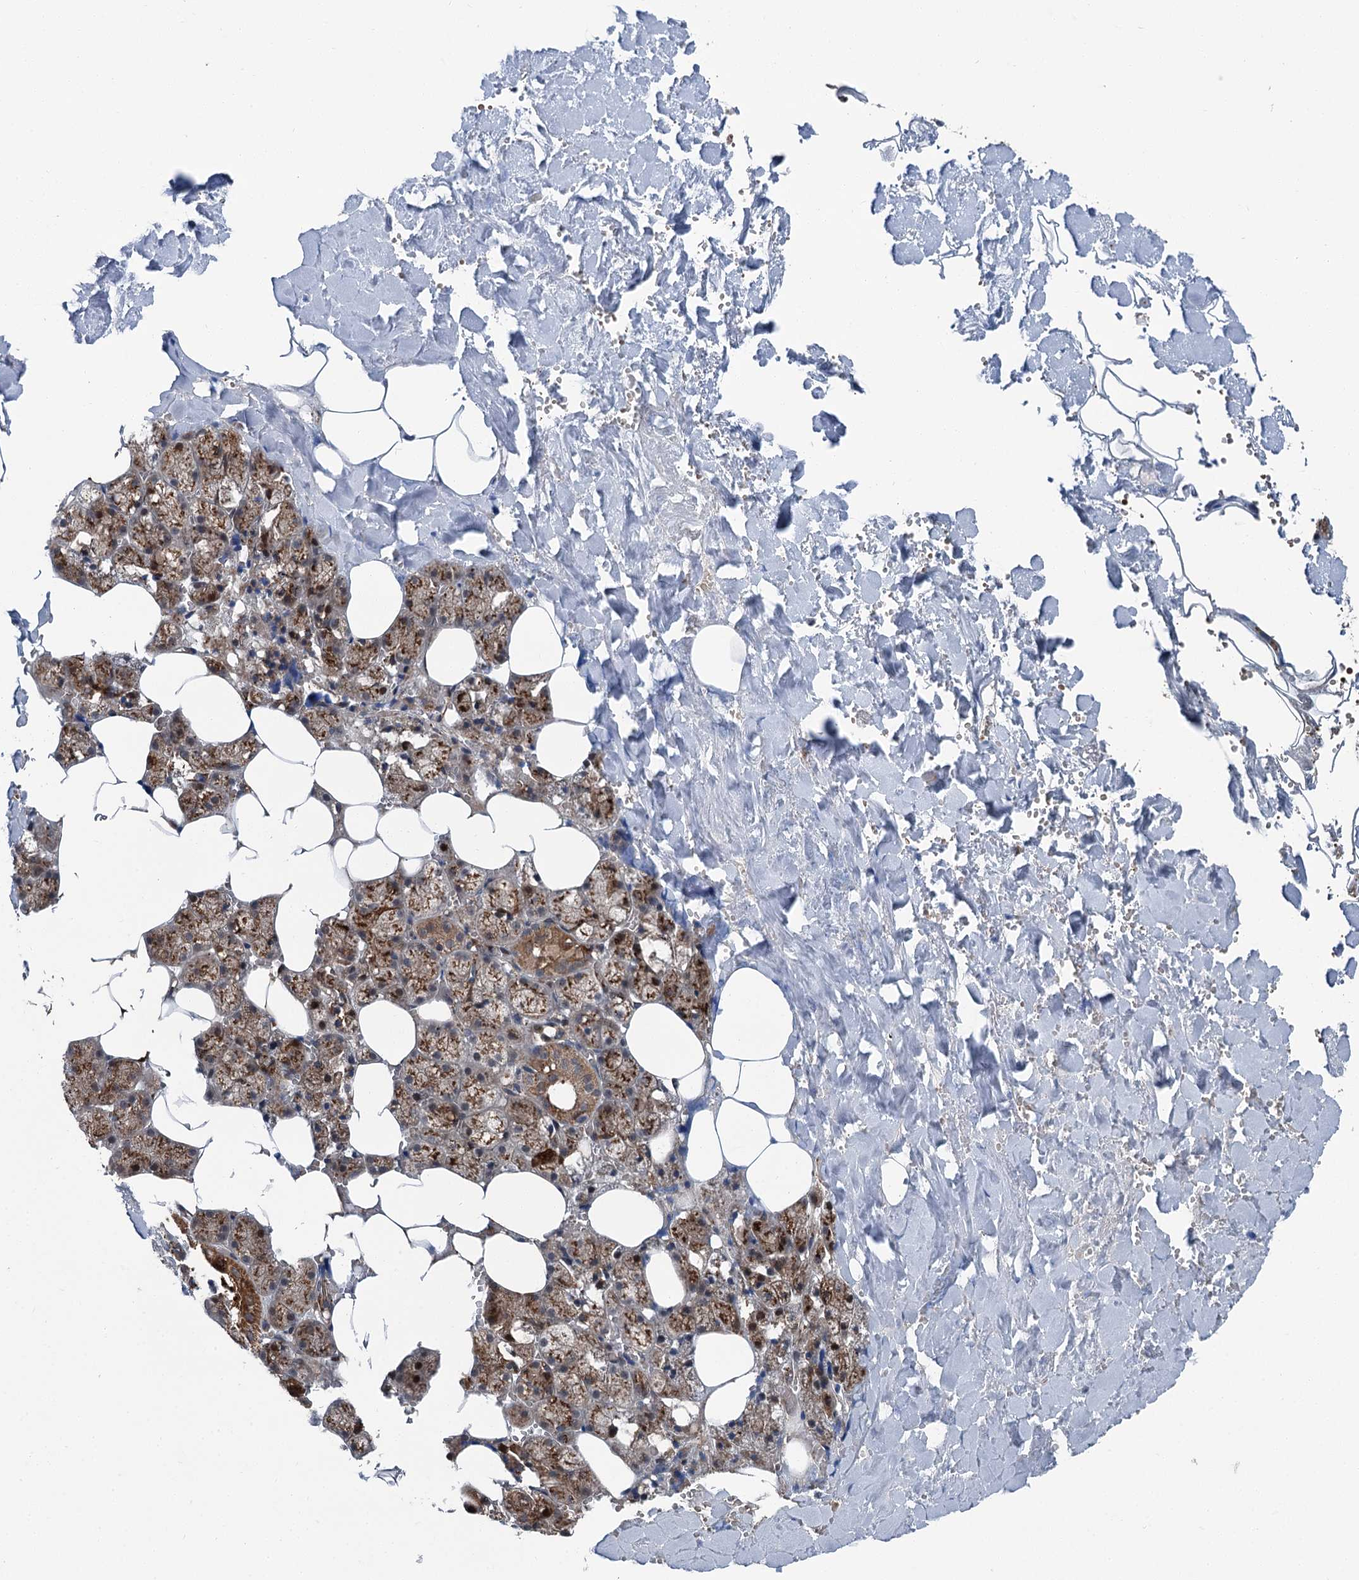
{"staining": {"intensity": "moderate", "quantity": ">75%", "location": "cytoplasmic/membranous"}, "tissue": "salivary gland", "cell_type": "Glandular cells", "image_type": "normal", "snomed": [{"axis": "morphology", "description": "Normal tissue, NOS"}, {"axis": "topography", "description": "Salivary gland"}], "caption": "A medium amount of moderate cytoplasmic/membranous positivity is seen in about >75% of glandular cells in unremarkable salivary gland.", "gene": "POLR1D", "patient": {"sex": "male", "age": 62}}